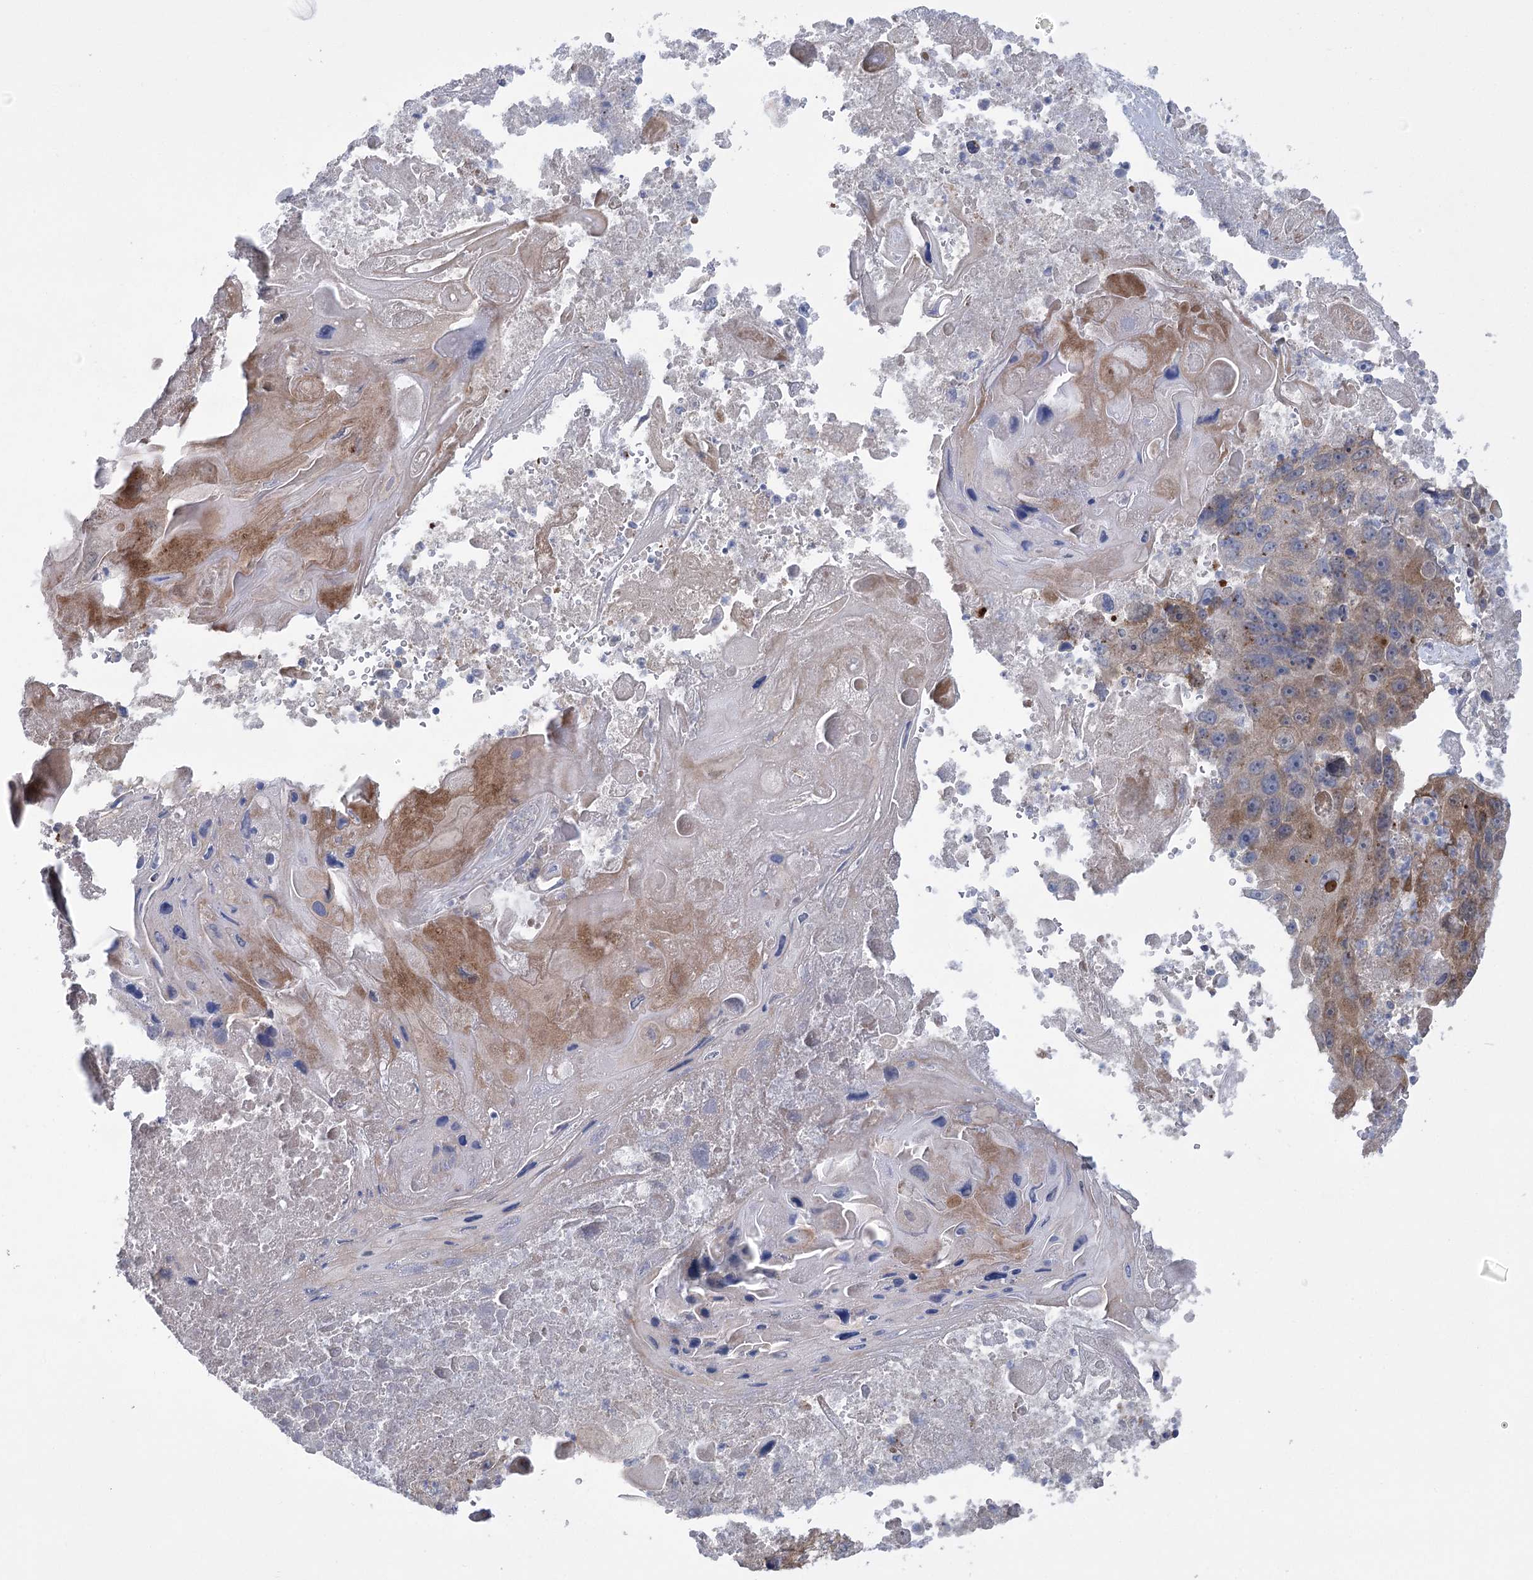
{"staining": {"intensity": "moderate", "quantity": ">75%", "location": "cytoplasmic/membranous"}, "tissue": "lung cancer", "cell_type": "Tumor cells", "image_type": "cancer", "snomed": [{"axis": "morphology", "description": "Squamous cell carcinoma, NOS"}, {"axis": "topography", "description": "Lung"}], "caption": "Immunohistochemical staining of human lung cancer (squamous cell carcinoma) demonstrates medium levels of moderate cytoplasmic/membranous protein staining in about >75% of tumor cells.", "gene": "NME7", "patient": {"sex": "male", "age": 61}}